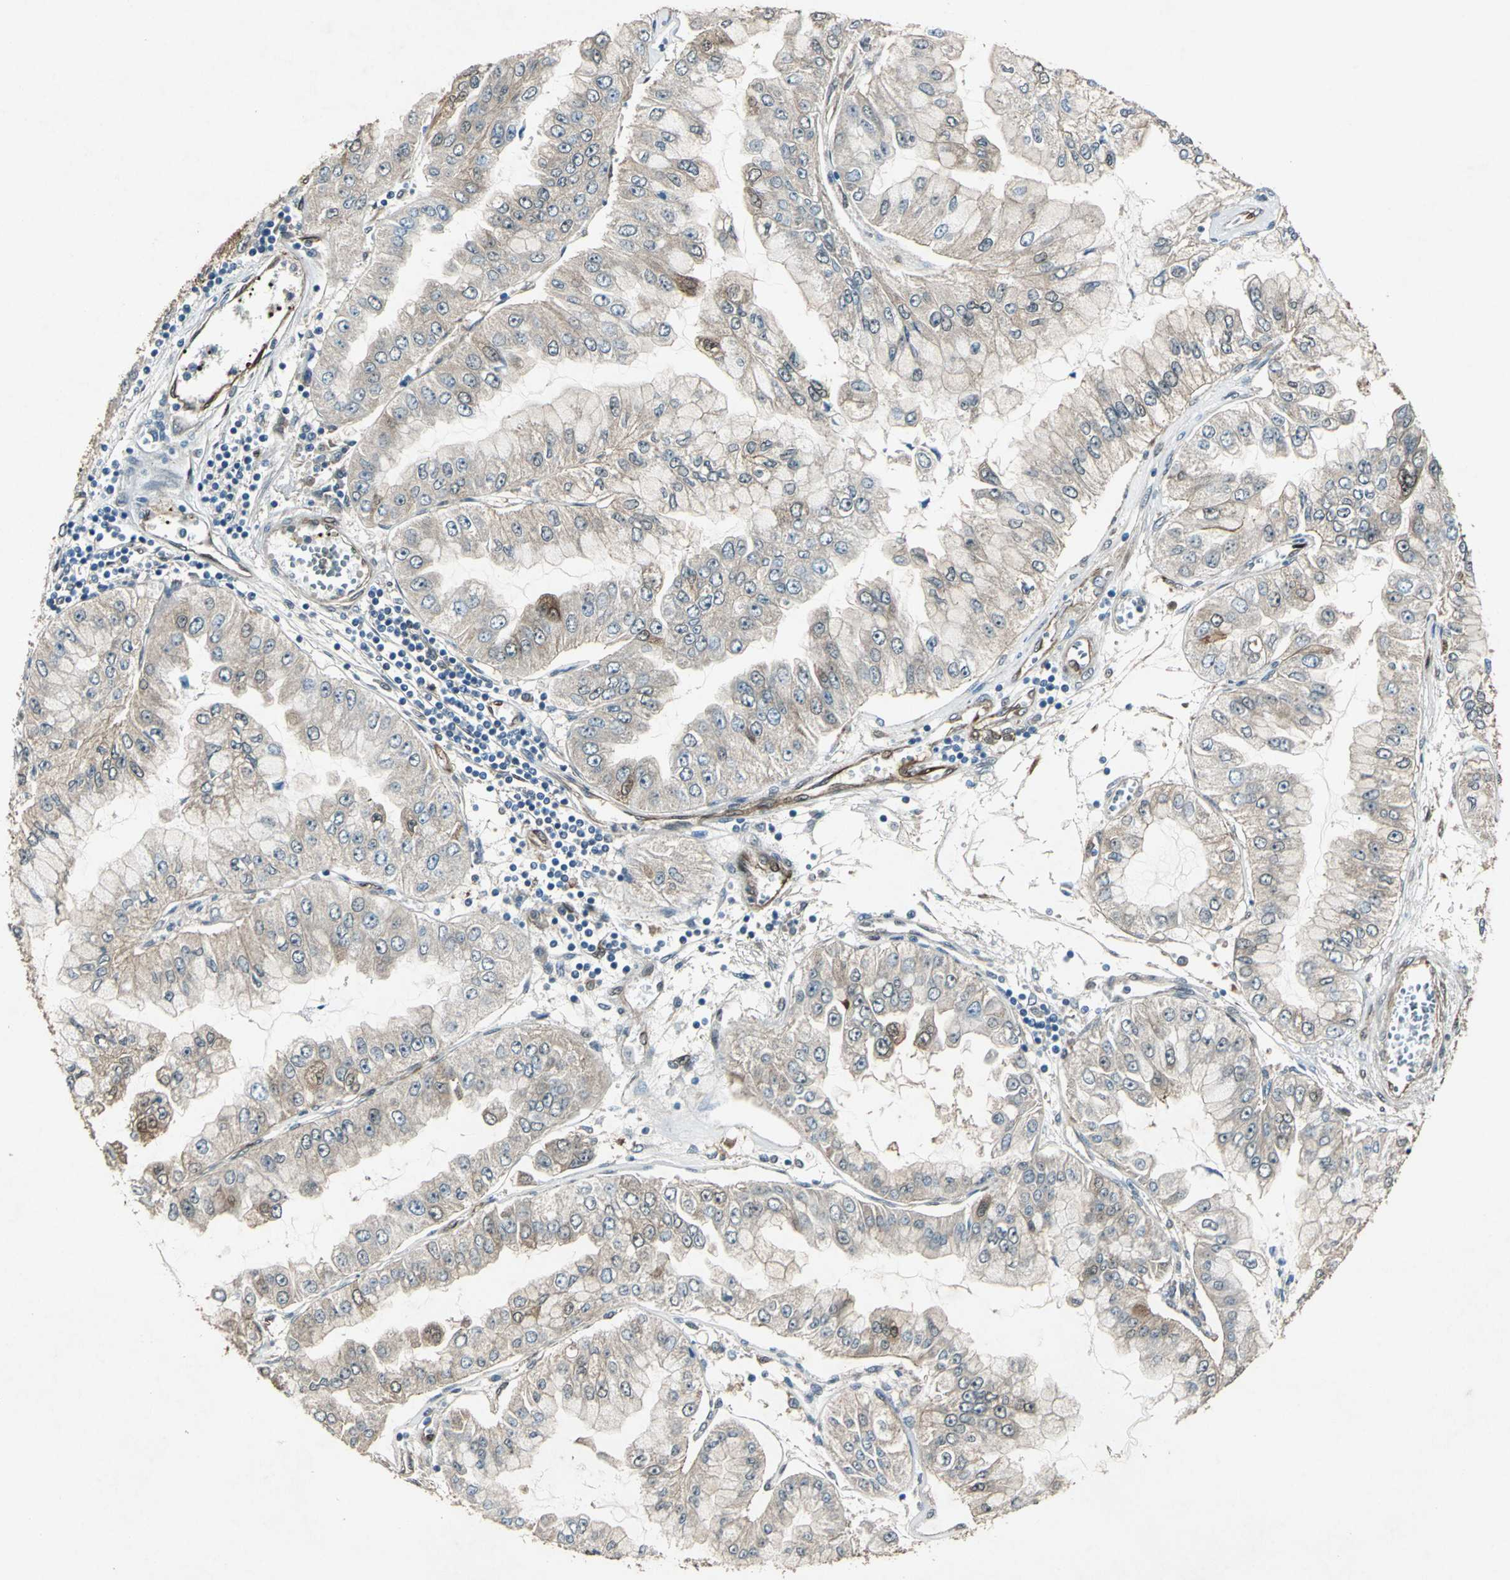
{"staining": {"intensity": "moderate", "quantity": ">75%", "location": "cytoplasmic/membranous,nuclear"}, "tissue": "liver cancer", "cell_type": "Tumor cells", "image_type": "cancer", "snomed": [{"axis": "morphology", "description": "Cholangiocarcinoma"}, {"axis": "topography", "description": "Liver"}], "caption": "A medium amount of moderate cytoplasmic/membranous and nuclear expression is present in approximately >75% of tumor cells in liver cancer (cholangiocarcinoma) tissue. The staining was performed using DAB (3,3'-diaminobenzidine) to visualize the protein expression in brown, while the nuclei were stained in blue with hematoxylin (Magnification: 20x).", "gene": "RRM2B", "patient": {"sex": "female", "age": 79}}